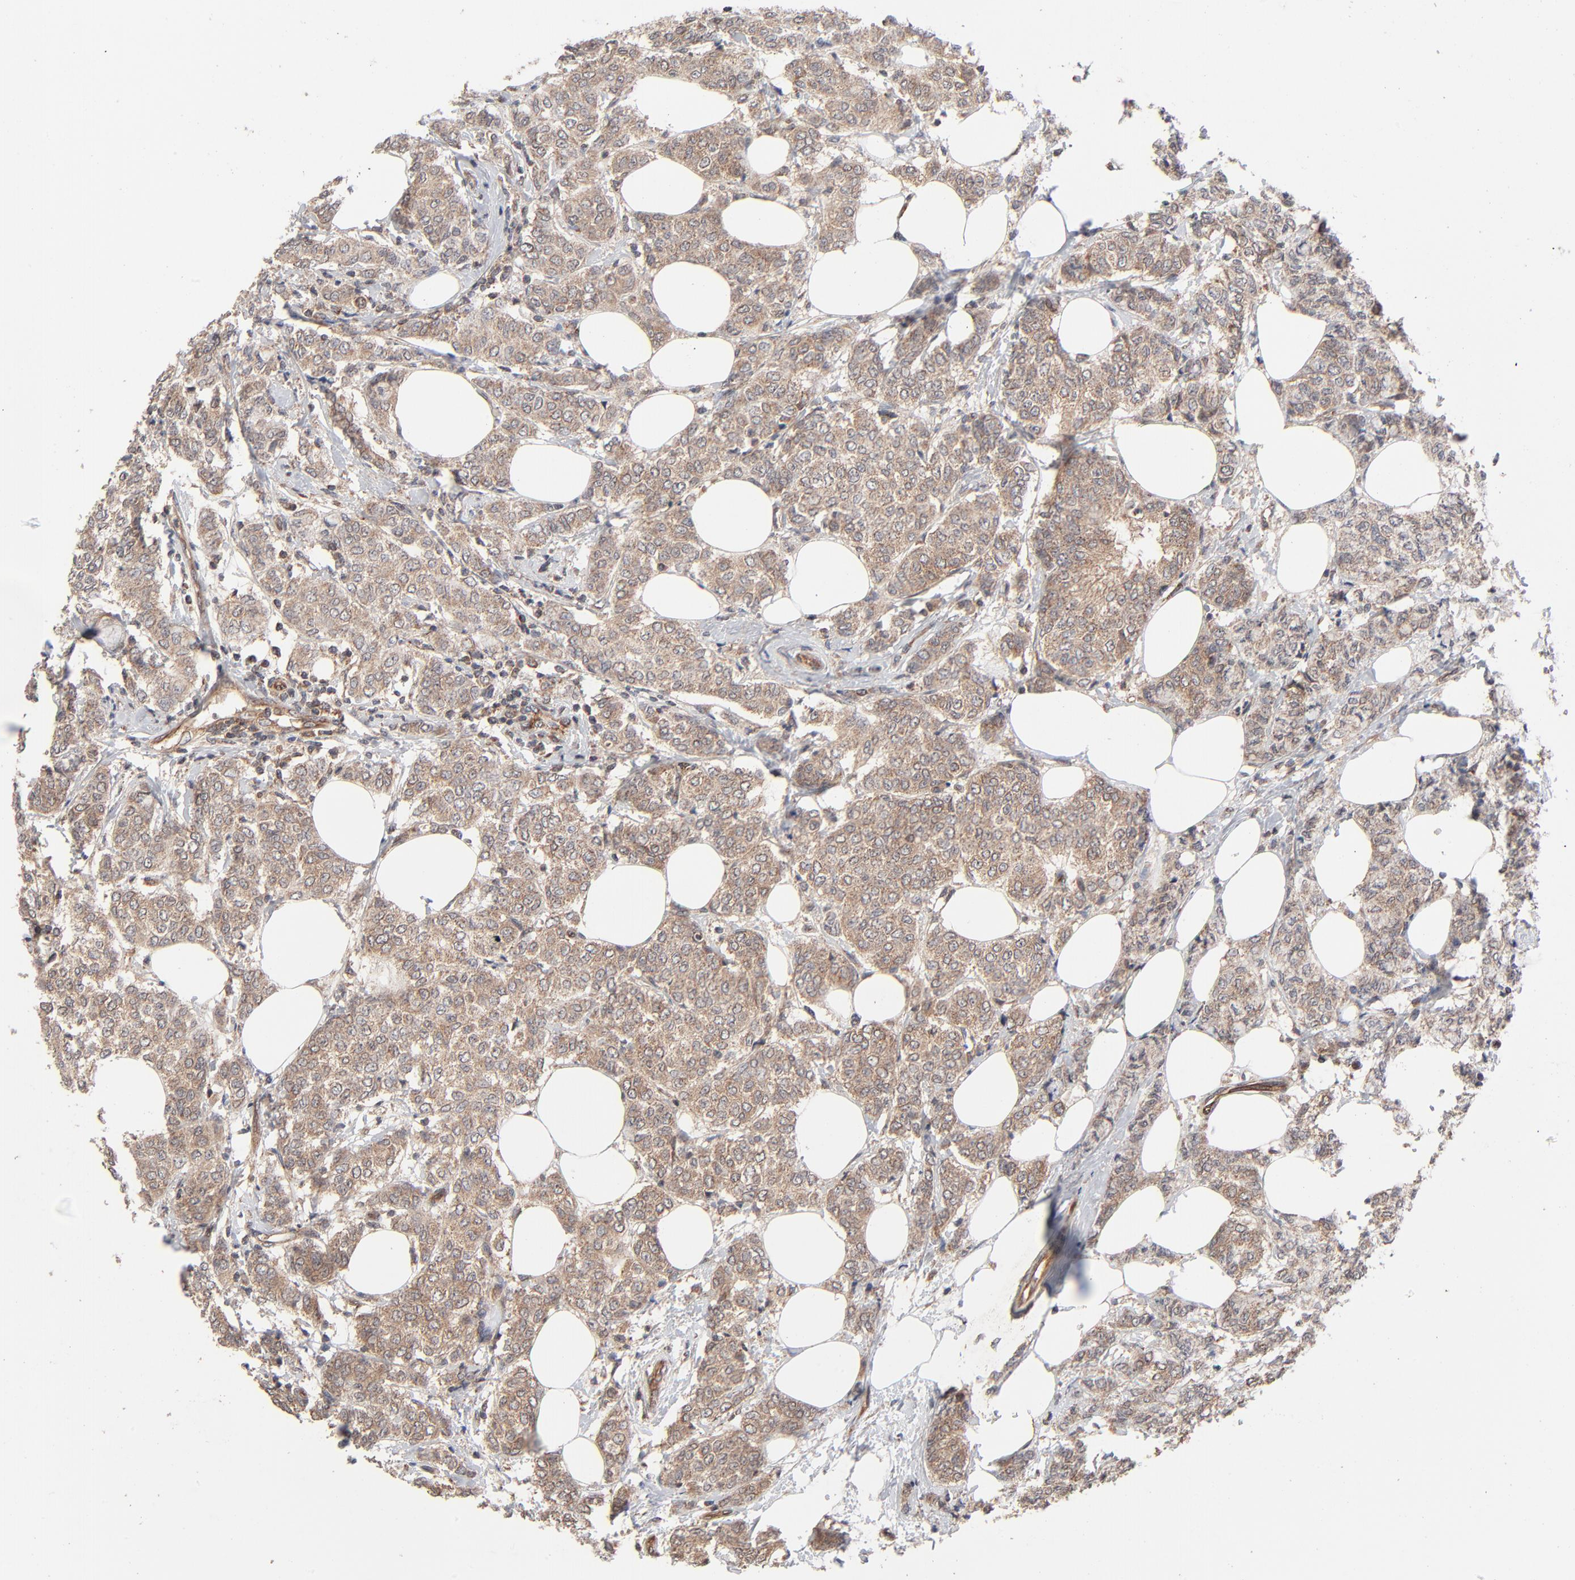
{"staining": {"intensity": "moderate", "quantity": ">75%", "location": "cytoplasmic/membranous"}, "tissue": "breast cancer", "cell_type": "Tumor cells", "image_type": "cancer", "snomed": [{"axis": "morphology", "description": "Lobular carcinoma"}, {"axis": "topography", "description": "Breast"}], "caption": "Lobular carcinoma (breast) stained with immunohistochemistry (IHC) exhibits moderate cytoplasmic/membranous positivity in about >75% of tumor cells. (brown staining indicates protein expression, while blue staining denotes nuclei).", "gene": "ABLIM3", "patient": {"sex": "female", "age": 60}}